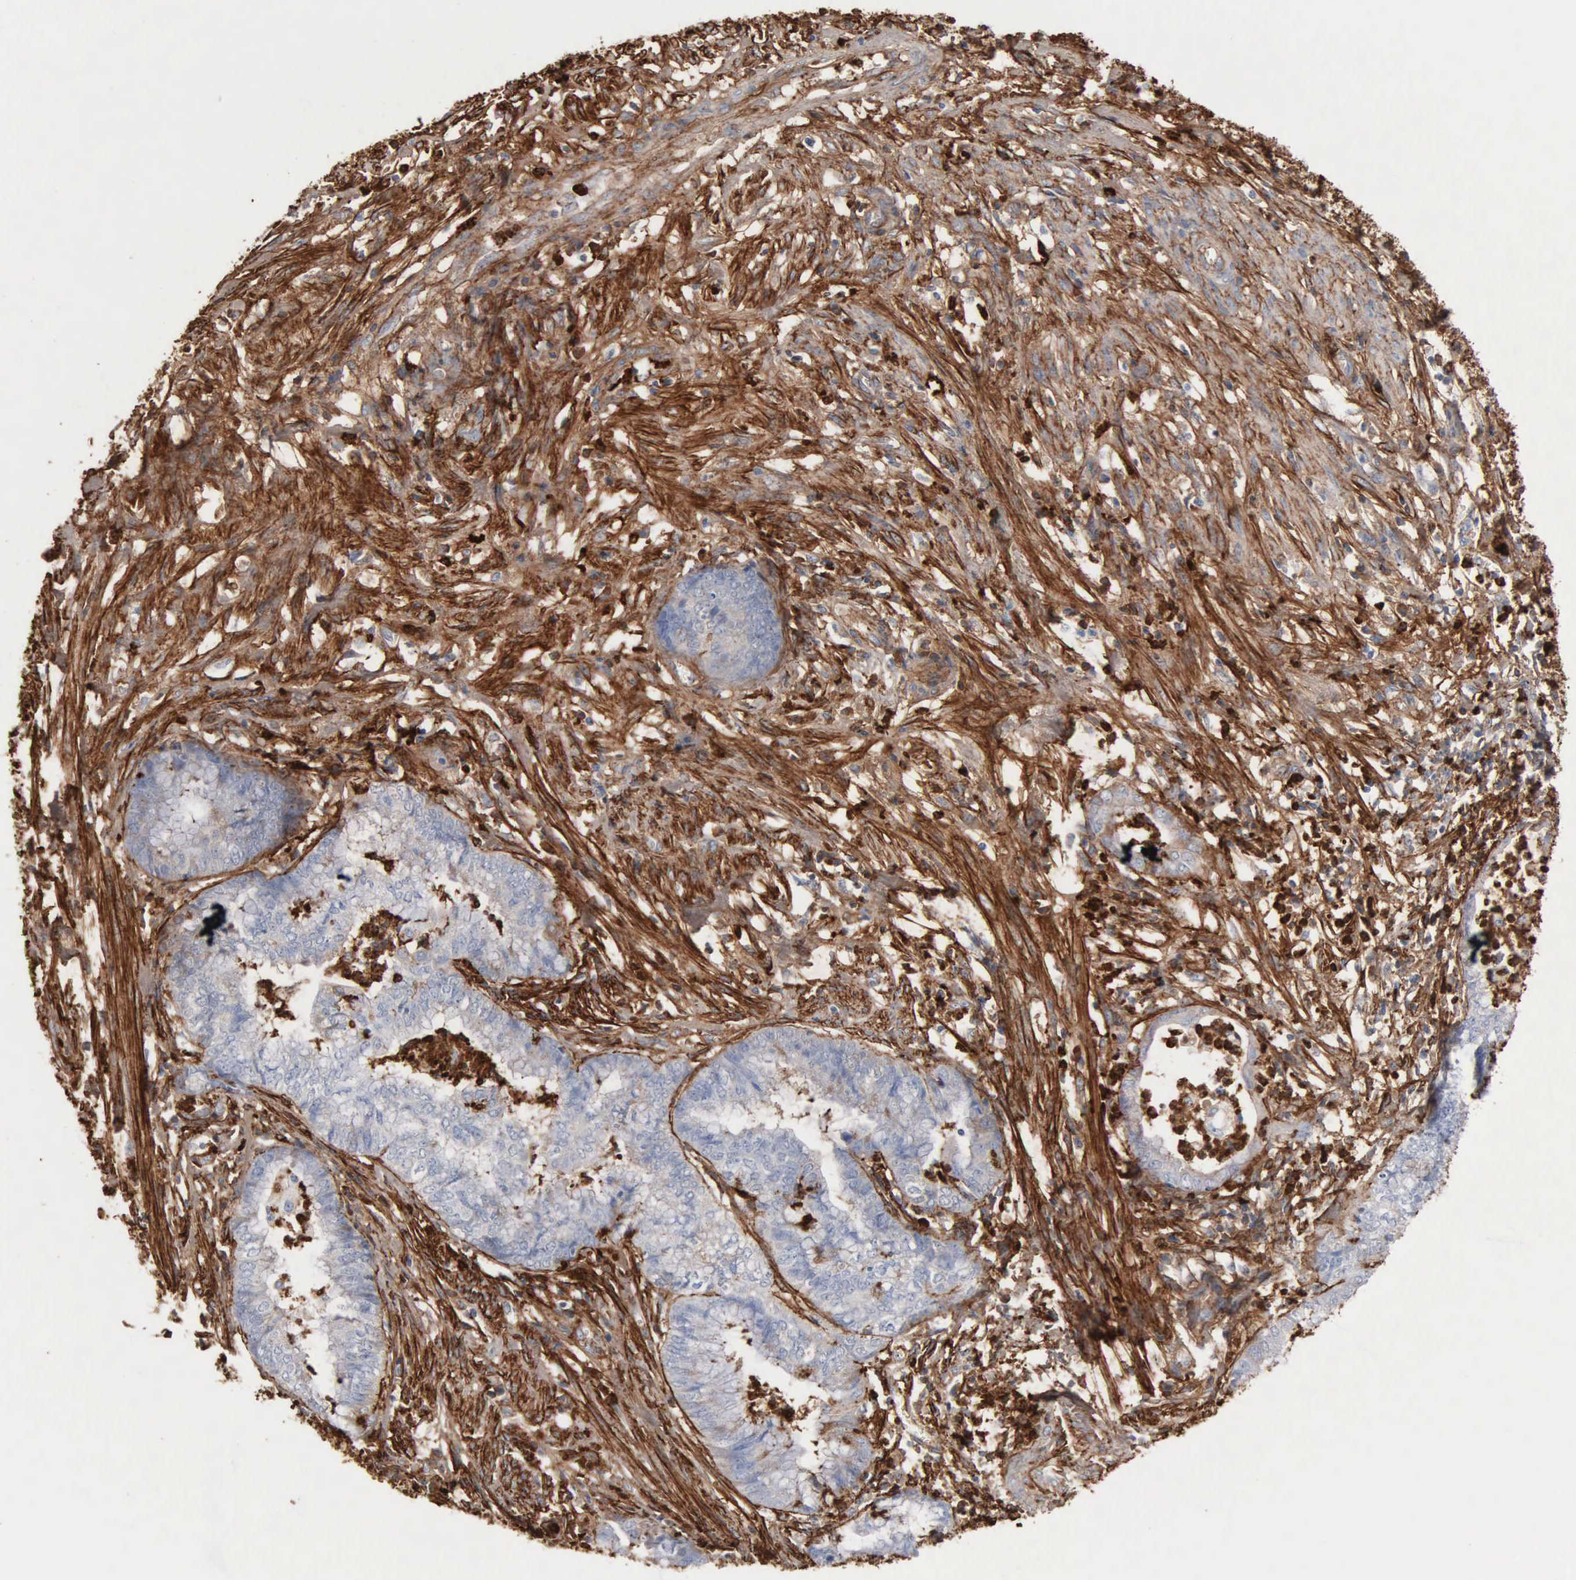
{"staining": {"intensity": "weak", "quantity": "<25%", "location": "cytoplasmic/membranous"}, "tissue": "endometrial cancer", "cell_type": "Tumor cells", "image_type": "cancer", "snomed": [{"axis": "morphology", "description": "Necrosis, NOS"}, {"axis": "morphology", "description": "Adenocarcinoma, NOS"}, {"axis": "topography", "description": "Endometrium"}], "caption": "Immunohistochemical staining of human endometrial cancer (adenocarcinoma) reveals no significant expression in tumor cells.", "gene": "FN1", "patient": {"sex": "female", "age": 79}}